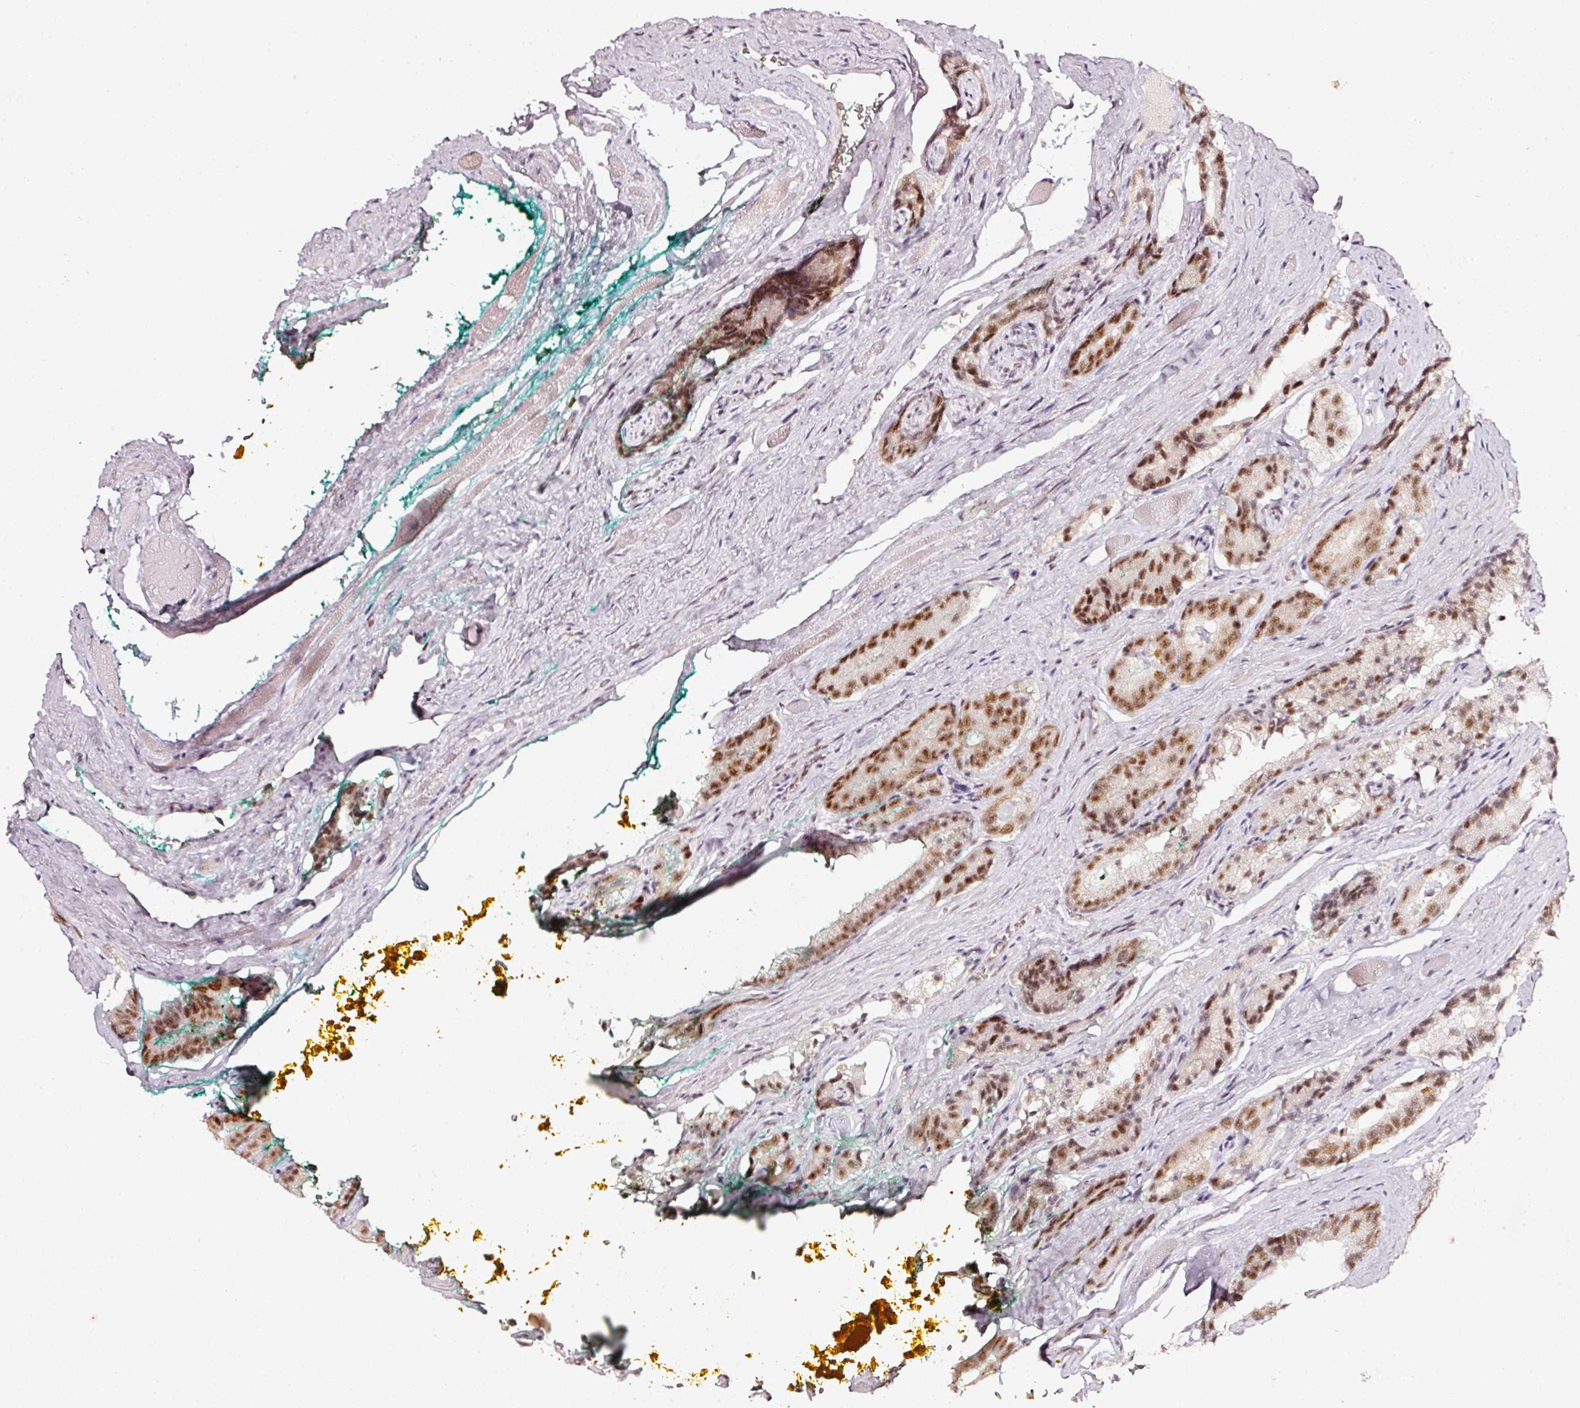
{"staining": {"intensity": "moderate", "quantity": ">75%", "location": "nuclear"}, "tissue": "prostate cancer", "cell_type": "Tumor cells", "image_type": "cancer", "snomed": [{"axis": "morphology", "description": "Adenocarcinoma, High grade"}, {"axis": "topography", "description": "Prostate"}], "caption": "Human prostate cancer (adenocarcinoma (high-grade)) stained with a brown dye demonstrates moderate nuclear positive expression in about >75% of tumor cells.", "gene": "PPP1R10", "patient": {"sex": "male", "age": 72}}